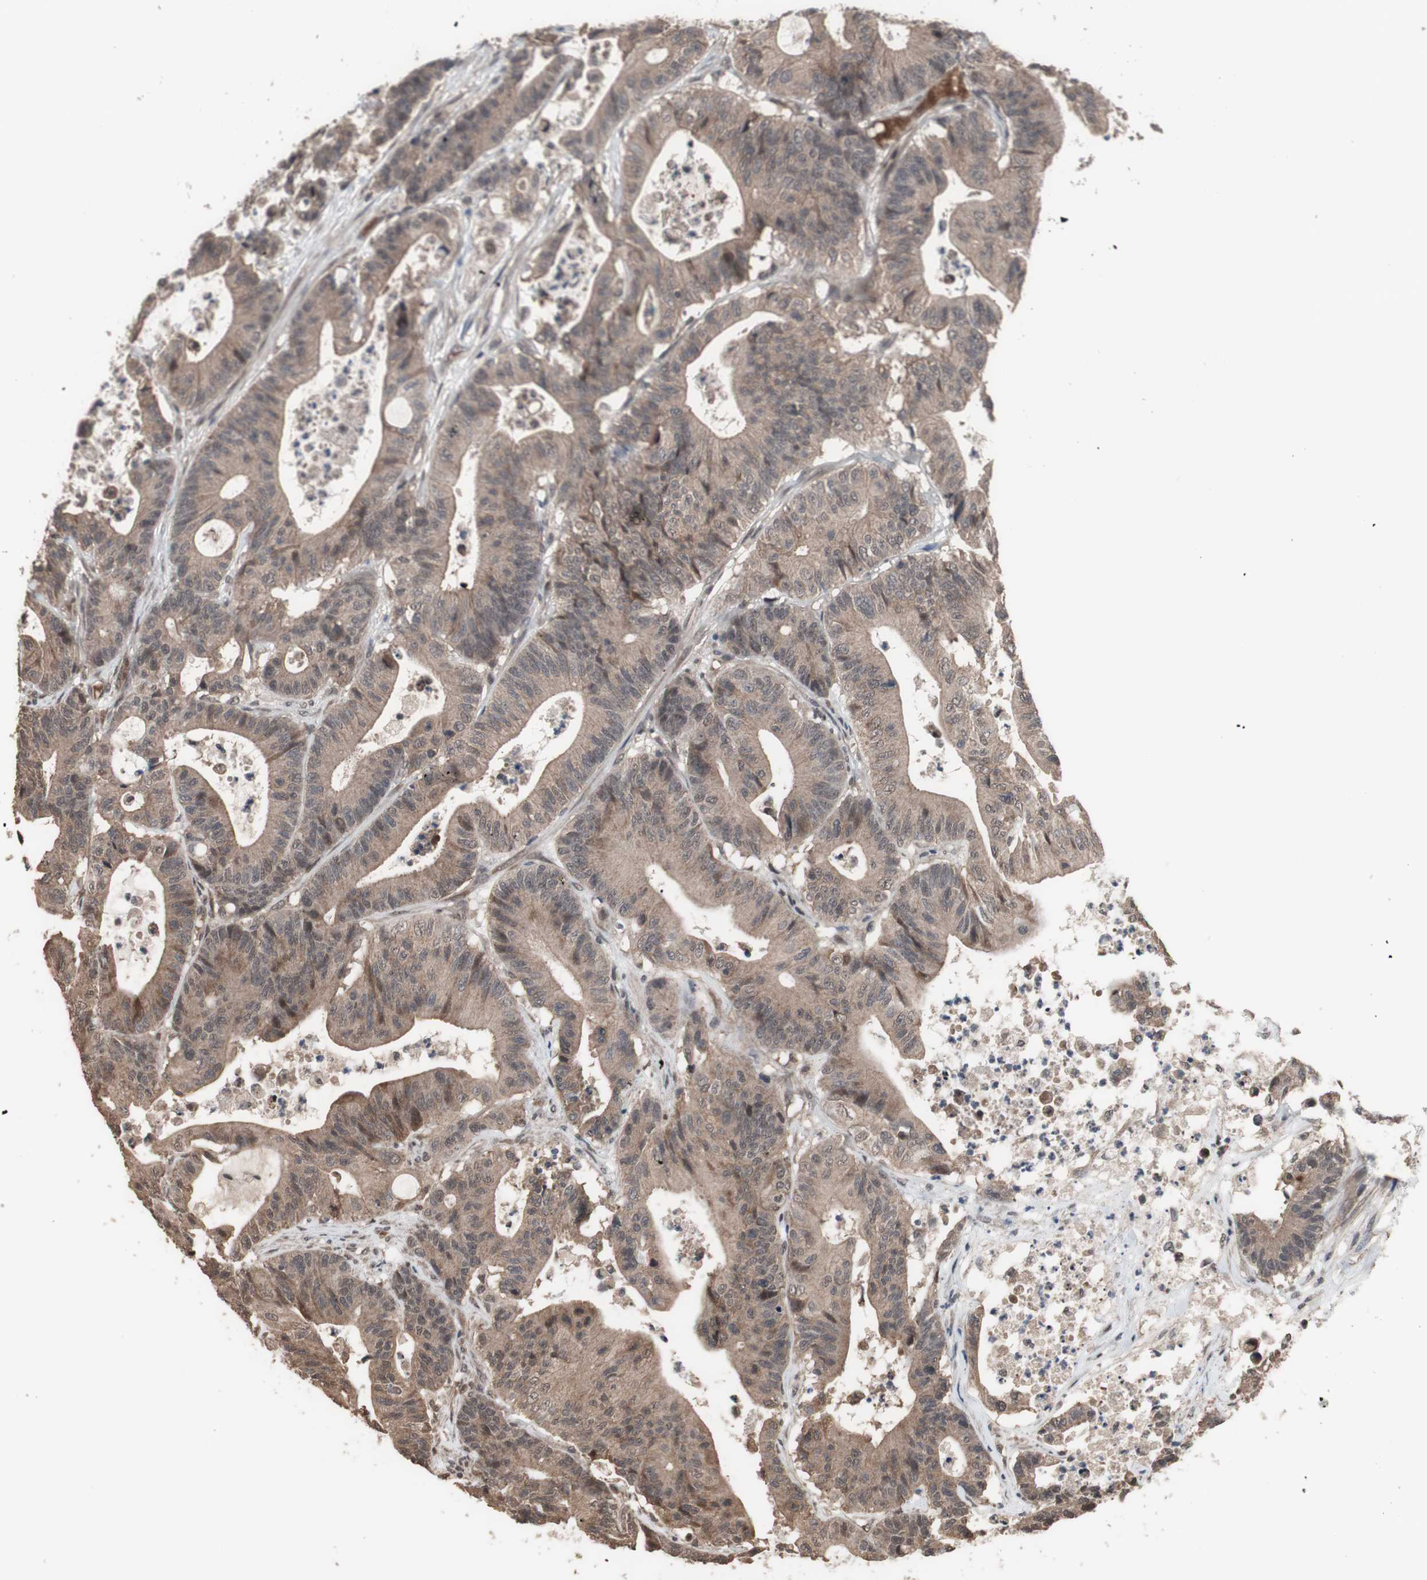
{"staining": {"intensity": "moderate", "quantity": ">75%", "location": "cytoplasmic/membranous"}, "tissue": "colorectal cancer", "cell_type": "Tumor cells", "image_type": "cancer", "snomed": [{"axis": "morphology", "description": "Adenocarcinoma, NOS"}, {"axis": "topography", "description": "Colon"}], "caption": "Protein positivity by immunohistochemistry (IHC) shows moderate cytoplasmic/membranous expression in approximately >75% of tumor cells in colorectal adenocarcinoma.", "gene": "KANSL1", "patient": {"sex": "female", "age": 84}}